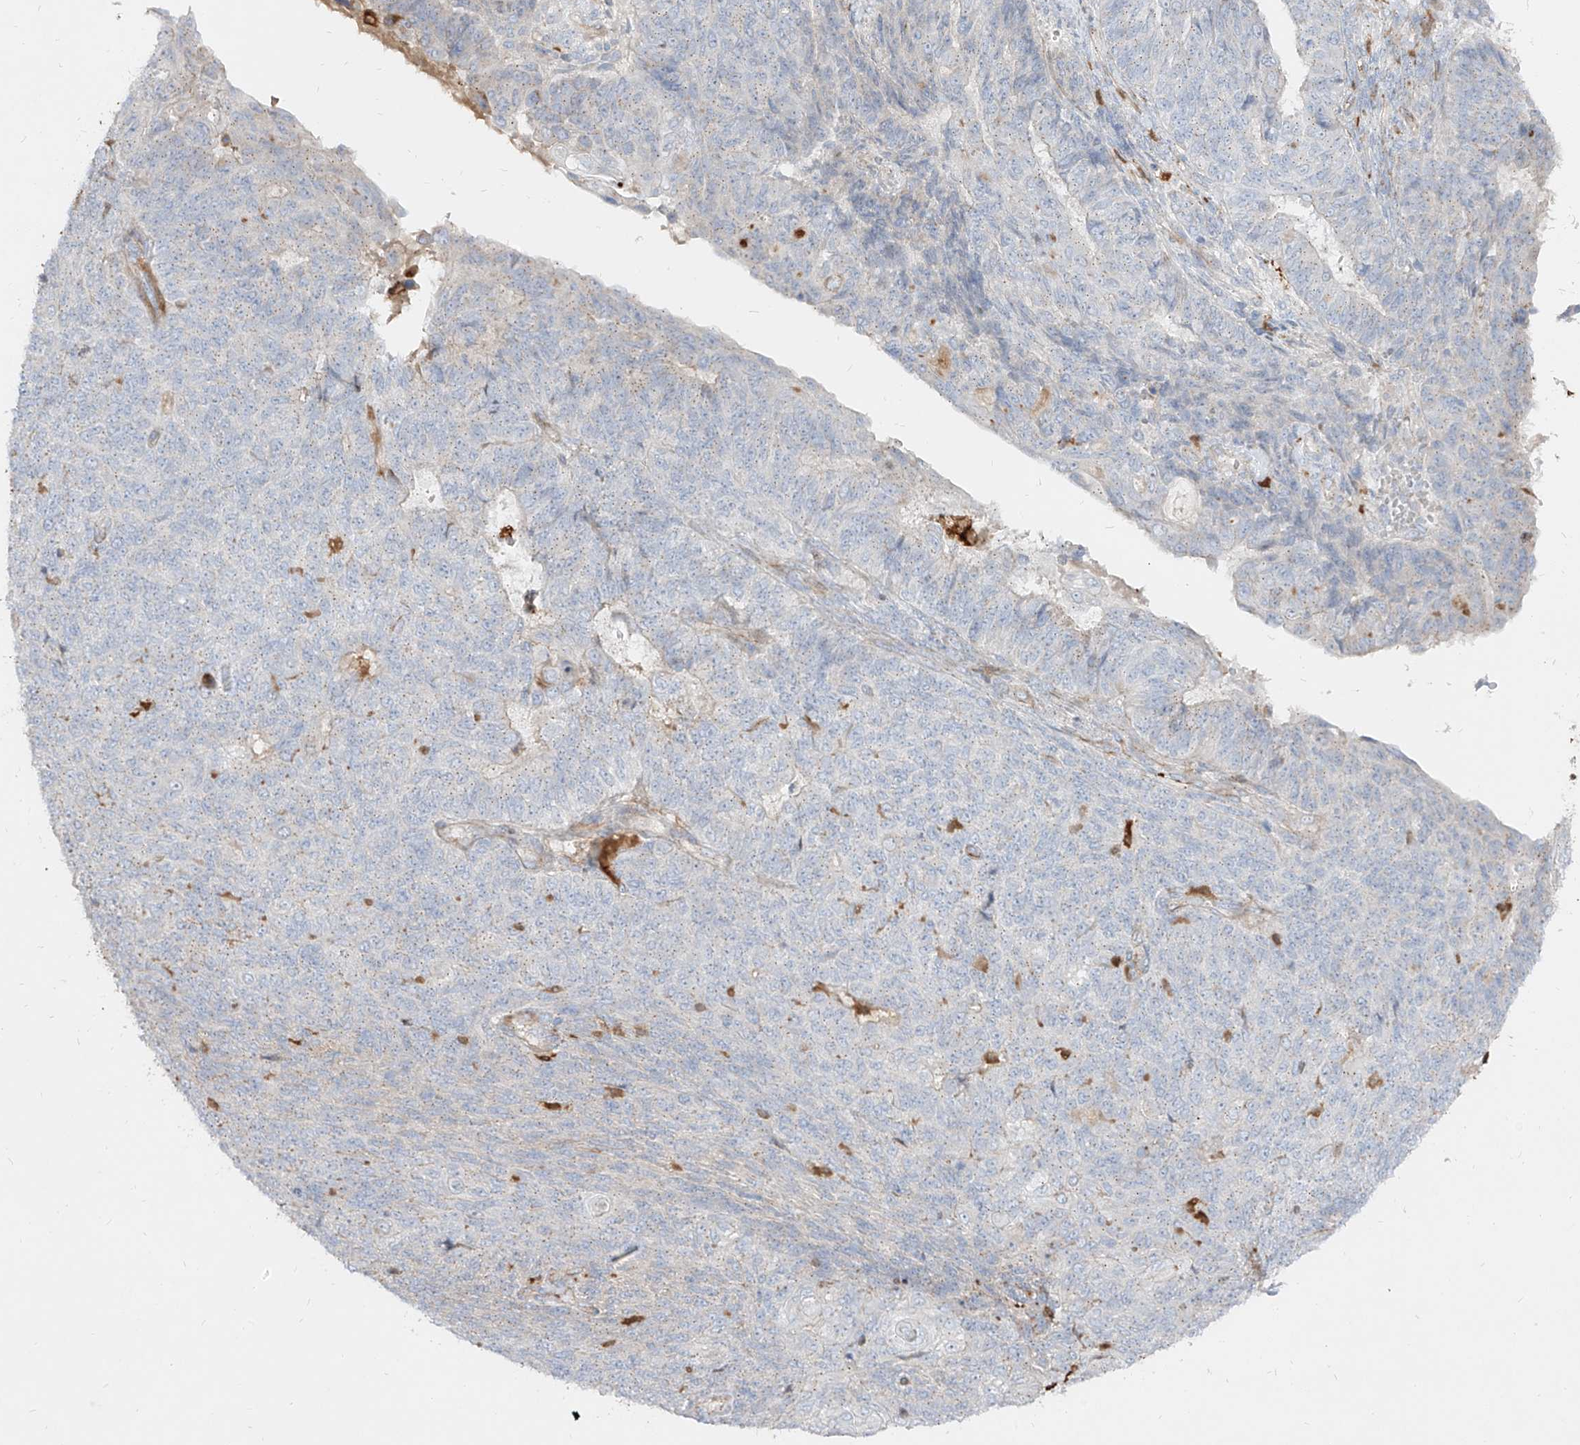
{"staining": {"intensity": "negative", "quantity": "none", "location": "none"}, "tissue": "endometrial cancer", "cell_type": "Tumor cells", "image_type": "cancer", "snomed": [{"axis": "morphology", "description": "Adenocarcinoma, NOS"}, {"axis": "topography", "description": "Endometrium"}], "caption": "IHC image of neoplastic tissue: adenocarcinoma (endometrial) stained with DAB (3,3'-diaminobenzidine) demonstrates no significant protein positivity in tumor cells.", "gene": "KYNU", "patient": {"sex": "female", "age": 32}}